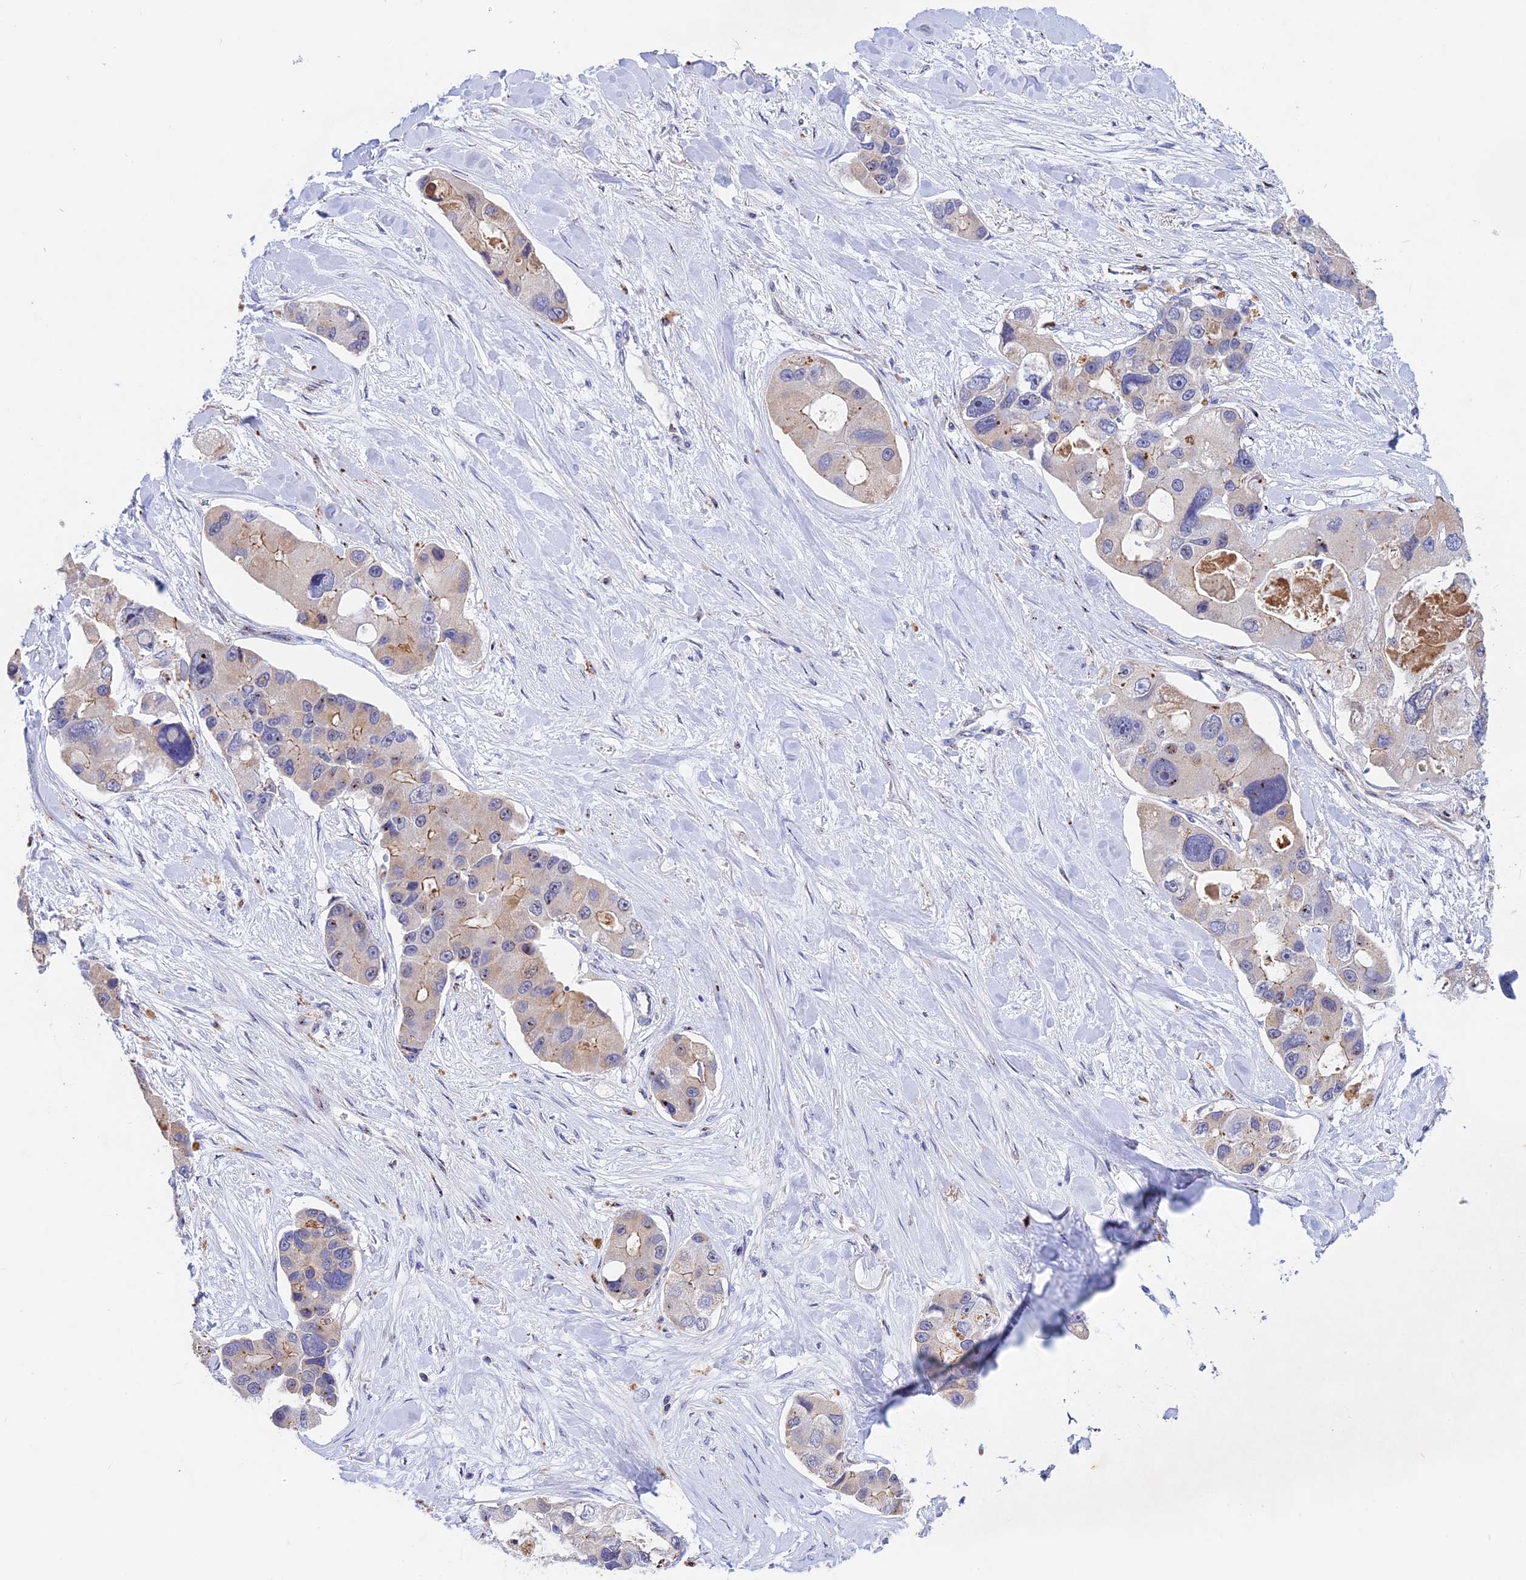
{"staining": {"intensity": "weak", "quantity": "<25%", "location": "cytoplasmic/membranous,nuclear"}, "tissue": "lung cancer", "cell_type": "Tumor cells", "image_type": "cancer", "snomed": [{"axis": "morphology", "description": "Adenocarcinoma, NOS"}, {"axis": "topography", "description": "Lung"}], "caption": "IHC of lung cancer demonstrates no expression in tumor cells. The staining is performed using DAB (3,3'-diaminobenzidine) brown chromogen with nuclei counter-stained in using hematoxylin.", "gene": "GK5", "patient": {"sex": "female", "age": 54}}